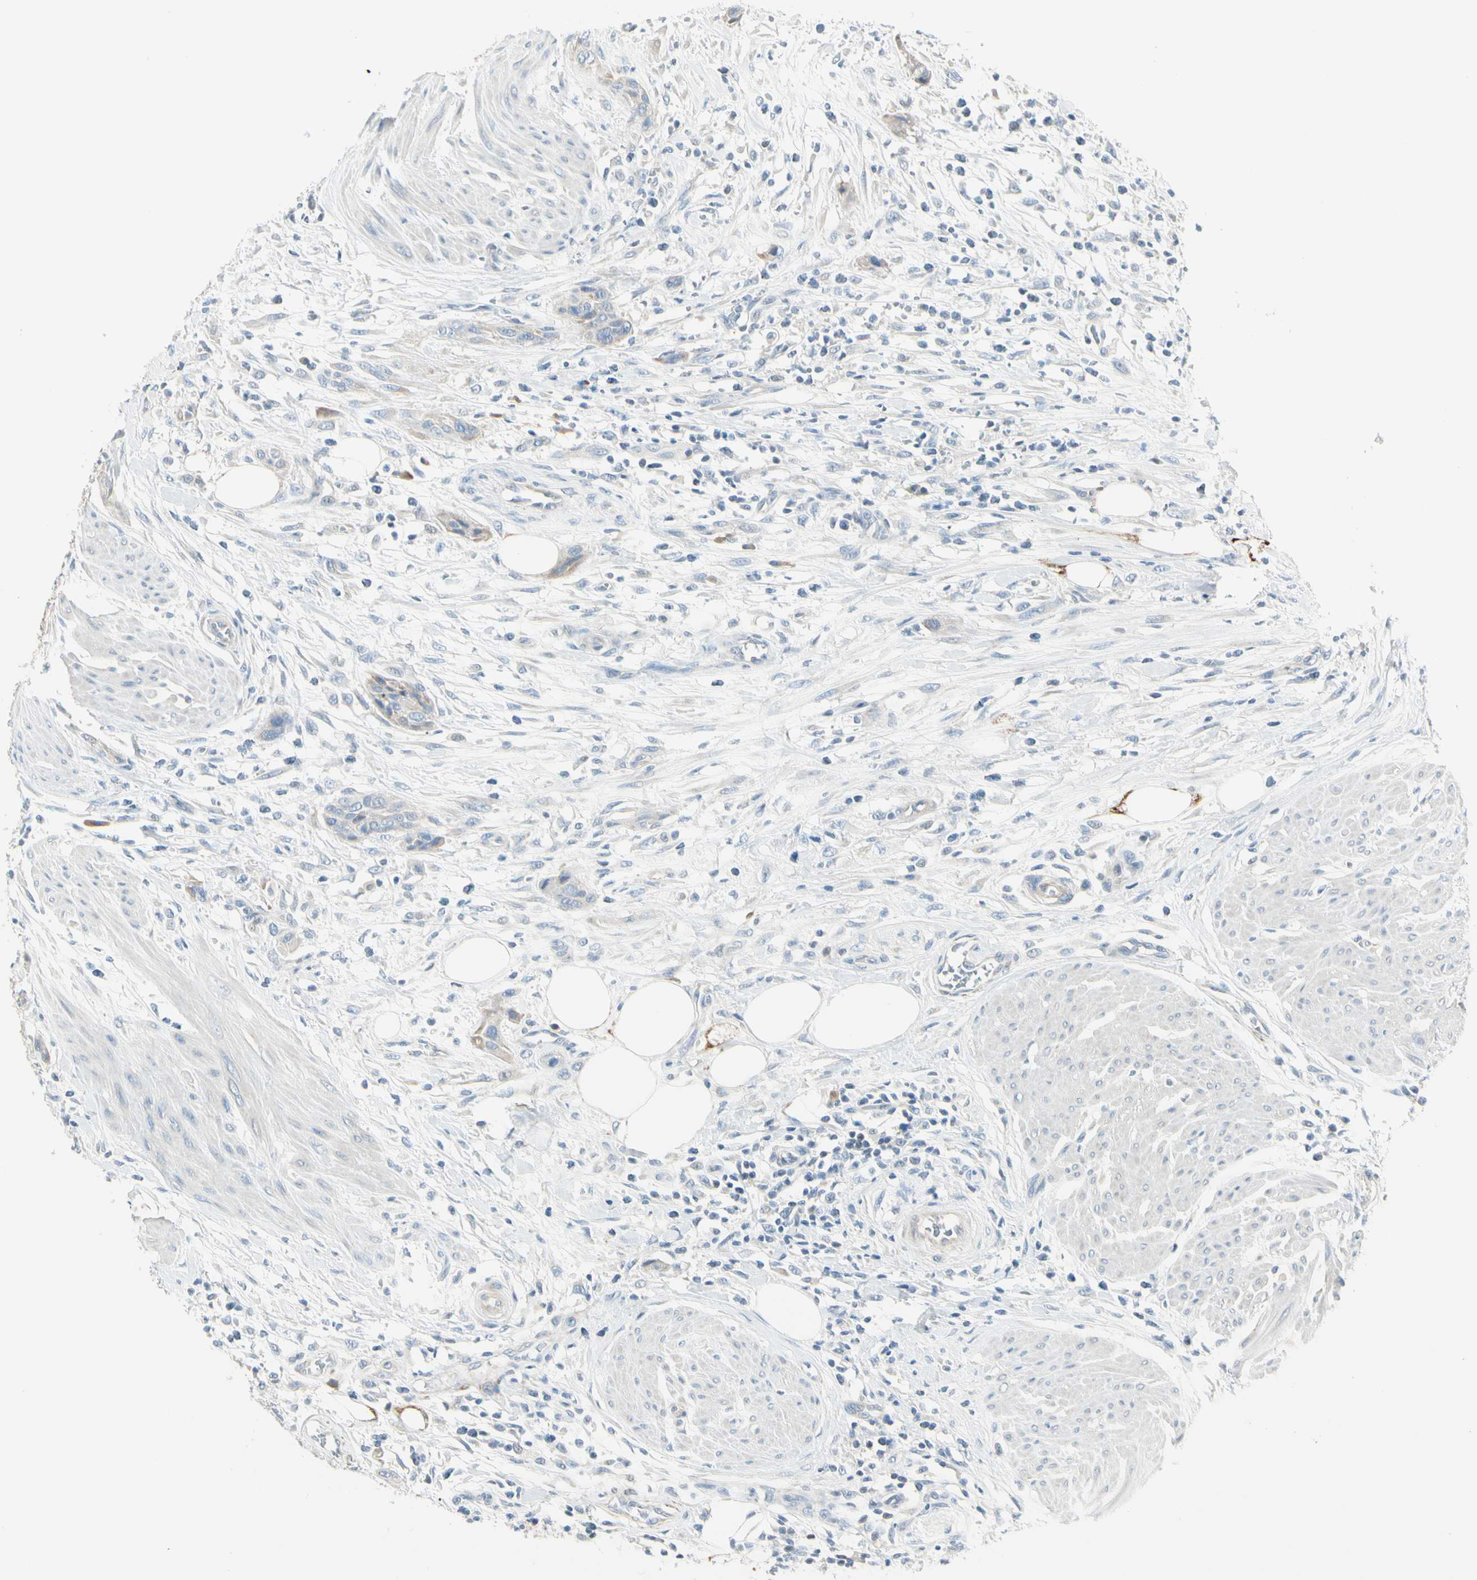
{"staining": {"intensity": "weak", "quantity": "25%-75%", "location": "cytoplasmic/membranous"}, "tissue": "urothelial cancer", "cell_type": "Tumor cells", "image_type": "cancer", "snomed": [{"axis": "morphology", "description": "Urothelial carcinoma, High grade"}, {"axis": "topography", "description": "Urinary bladder"}], "caption": "This is a micrograph of IHC staining of urothelial carcinoma (high-grade), which shows weak positivity in the cytoplasmic/membranous of tumor cells.", "gene": "SLC6A15", "patient": {"sex": "male", "age": 35}}